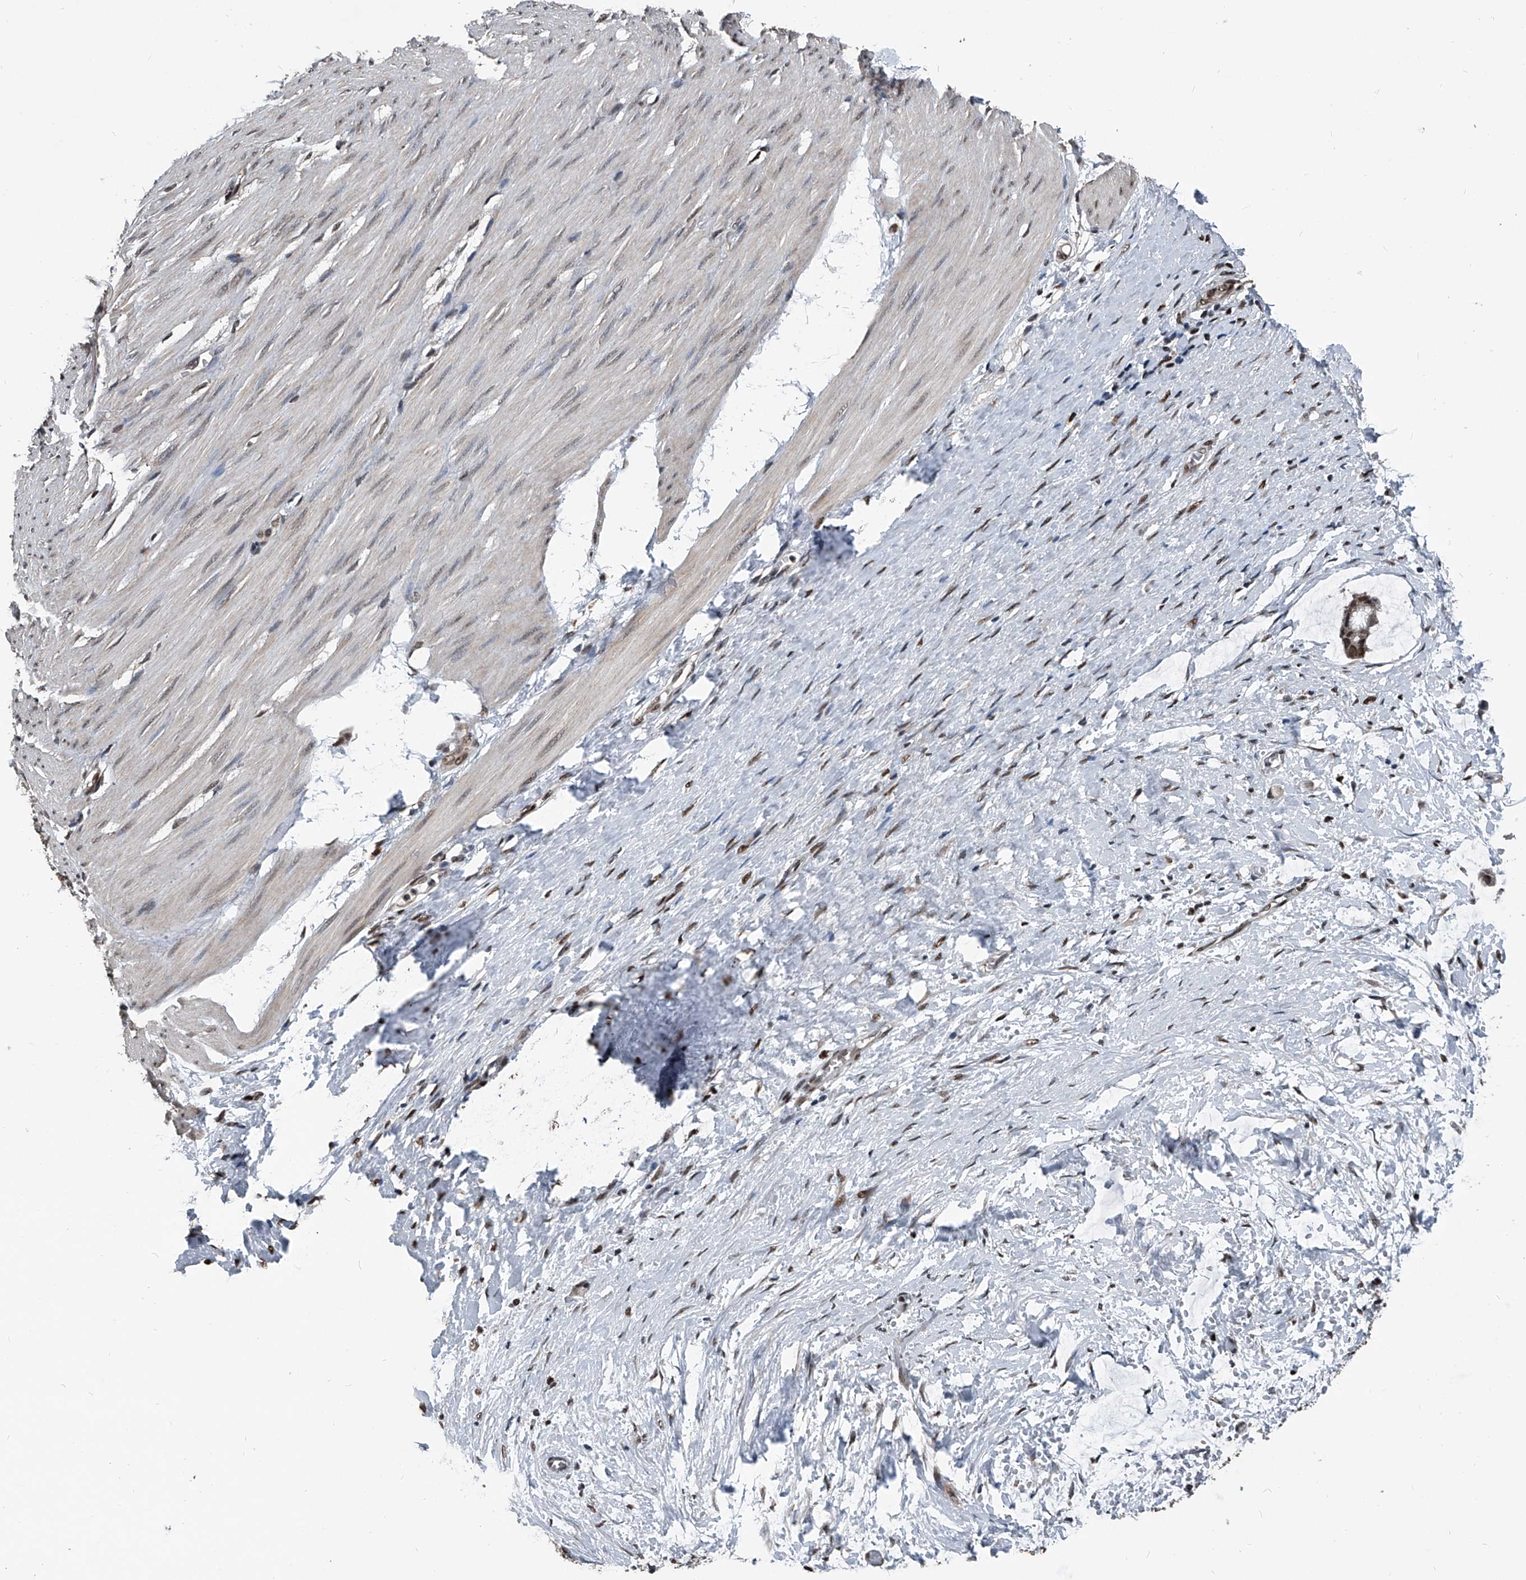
{"staining": {"intensity": "moderate", "quantity": ">75%", "location": "nuclear"}, "tissue": "smooth muscle", "cell_type": "Smooth muscle cells", "image_type": "normal", "snomed": [{"axis": "morphology", "description": "Normal tissue, NOS"}, {"axis": "morphology", "description": "Adenocarcinoma, NOS"}, {"axis": "topography", "description": "Colon"}, {"axis": "topography", "description": "Peripheral nerve tissue"}], "caption": "Protein staining reveals moderate nuclear expression in about >75% of smooth muscle cells in benign smooth muscle. Using DAB (3,3'-diaminobenzidine) (brown) and hematoxylin (blue) stains, captured at high magnification using brightfield microscopy.", "gene": "FKBP5", "patient": {"sex": "male", "age": 14}}